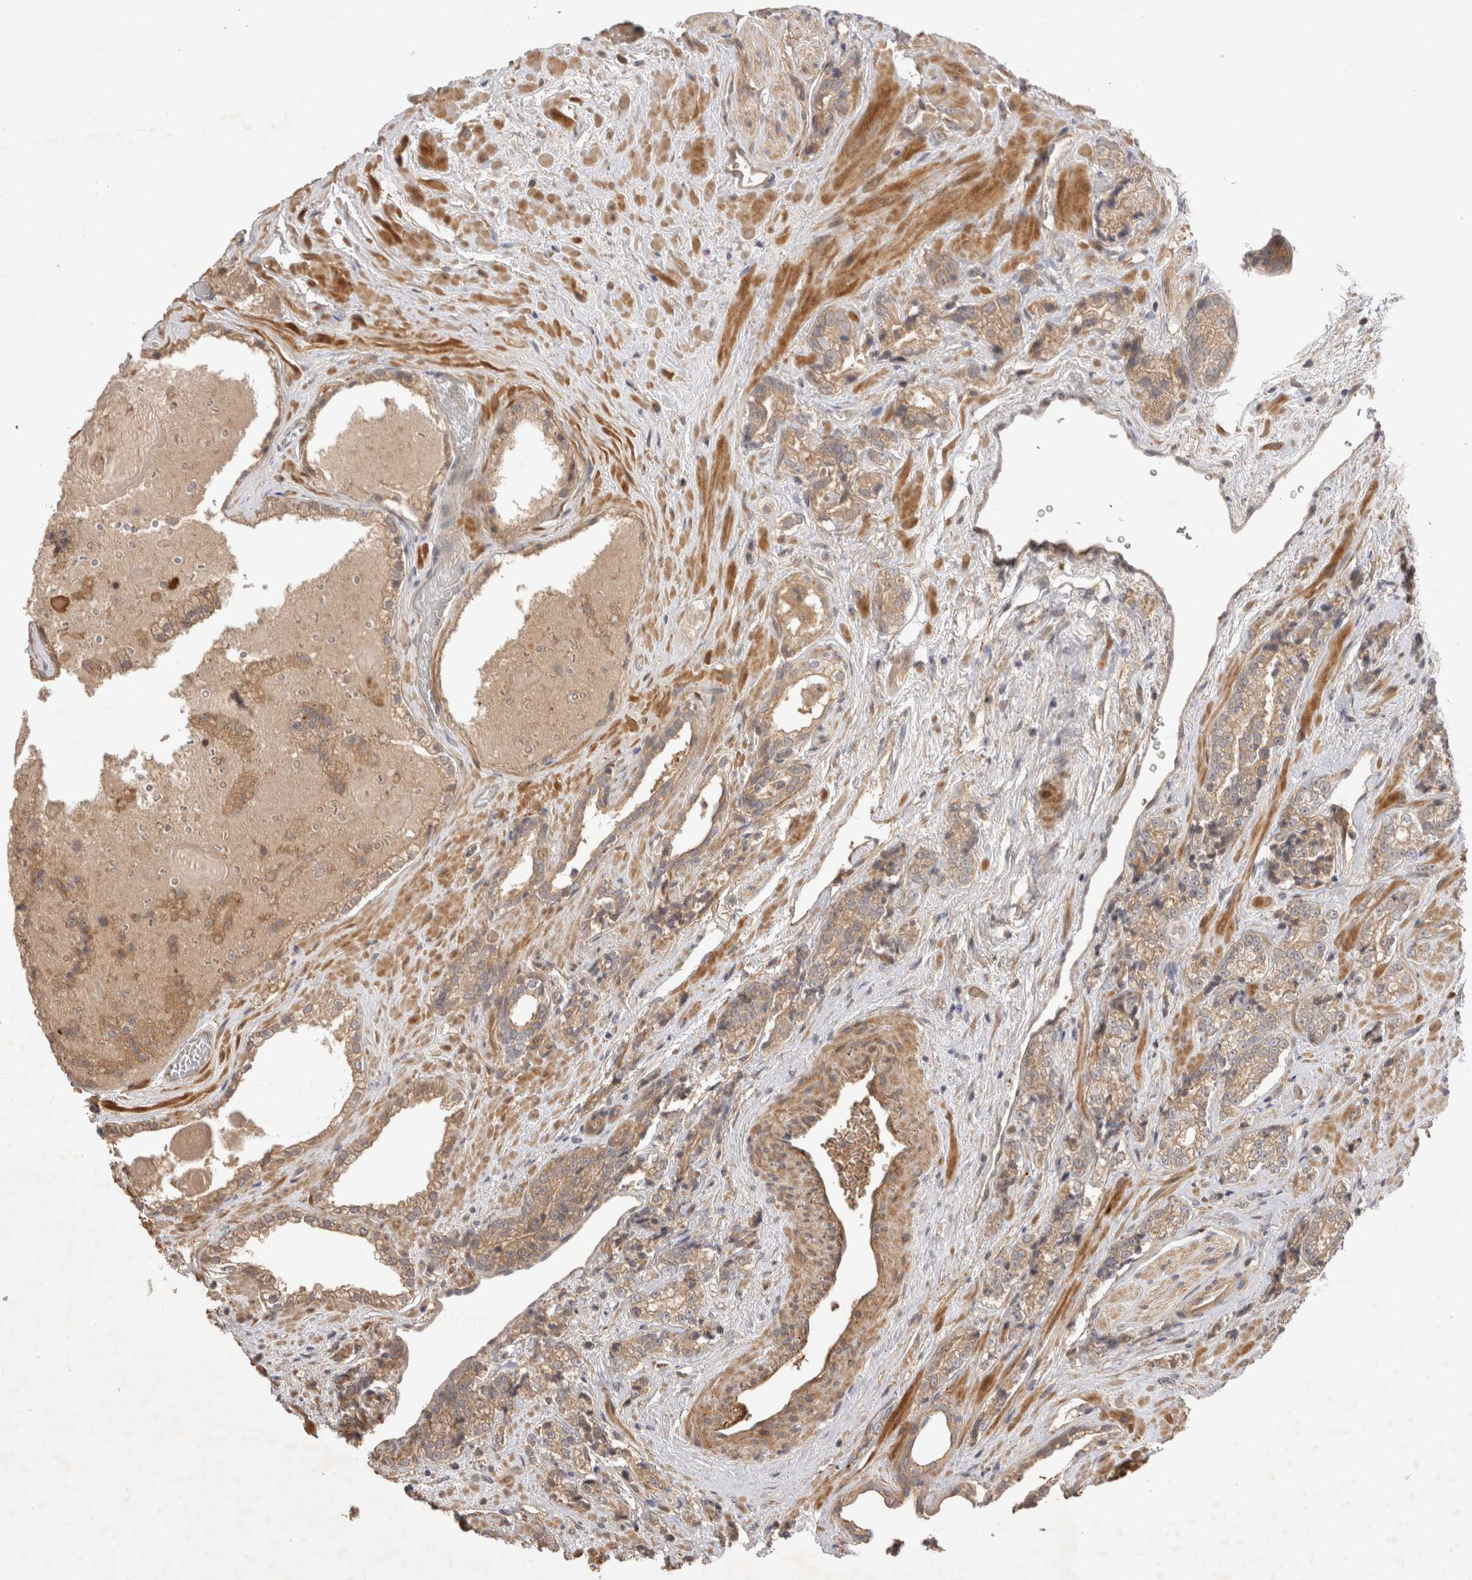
{"staining": {"intensity": "weak", "quantity": ">75%", "location": "cytoplasmic/membranous"}, "tissue": "prostate cancer", "cell_type": "Tumor cells", "image_type": "cancer", "snomed": [{"axis": "morphology", "description": "Adenocarcinoma, High grade"}, {"axis": "topography", "description": "Prostate"}], "caption": "Immunohistochemical staining of high-grade adenocarcinoma (prostate) reveals low levels of weak cytoplasmic/membranous protein positivity in about >75% of tumor cells.", "gene": "PPP1R42", "patient": {"sex": "male", "age": 71}}